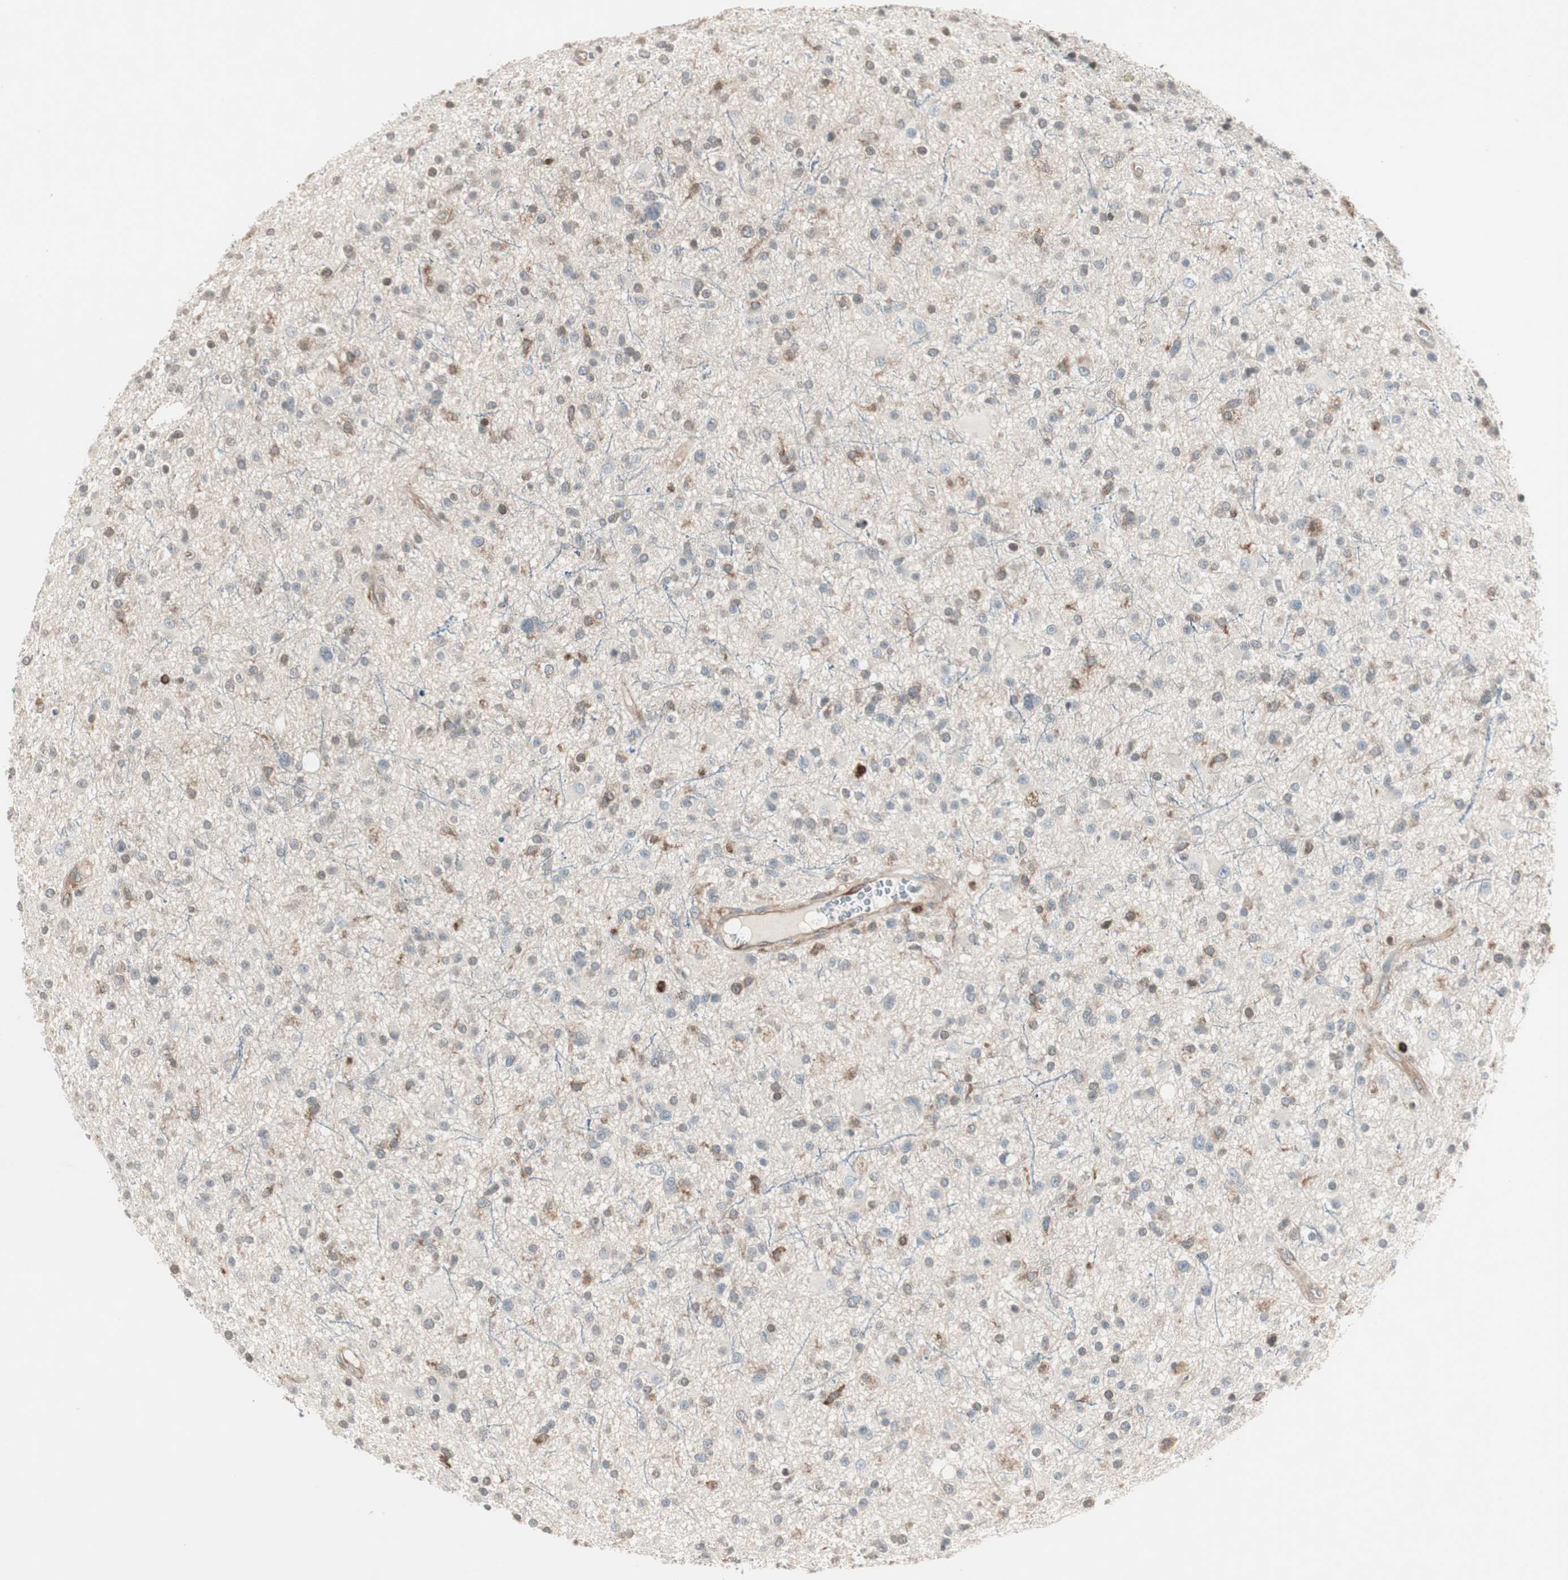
{"staining": {"intensity": "negative", "quantity": "none", "location": "none"}, "tissue": "glioma", "cell_type": "Tumor cells", "image_type": "cancer", "snomed": [{"axis": "morphology", "description": "Glioma, malignant, High grade"}, {"axis": "topography", "description": "Brain"}], "caption": "High power microscopy image of an immunohistochemistry (IHC) histopathology image of malignant glioma (high-grade), revealing no significant staining in tumor cells. (Stains: DAB immunohistochemistry with hematoxylin counter stain, Microscopy: brightfield microscopy at high magnification).", "gene": "ARHGEF1", "patient": {"sex": "male", "age": 33}}